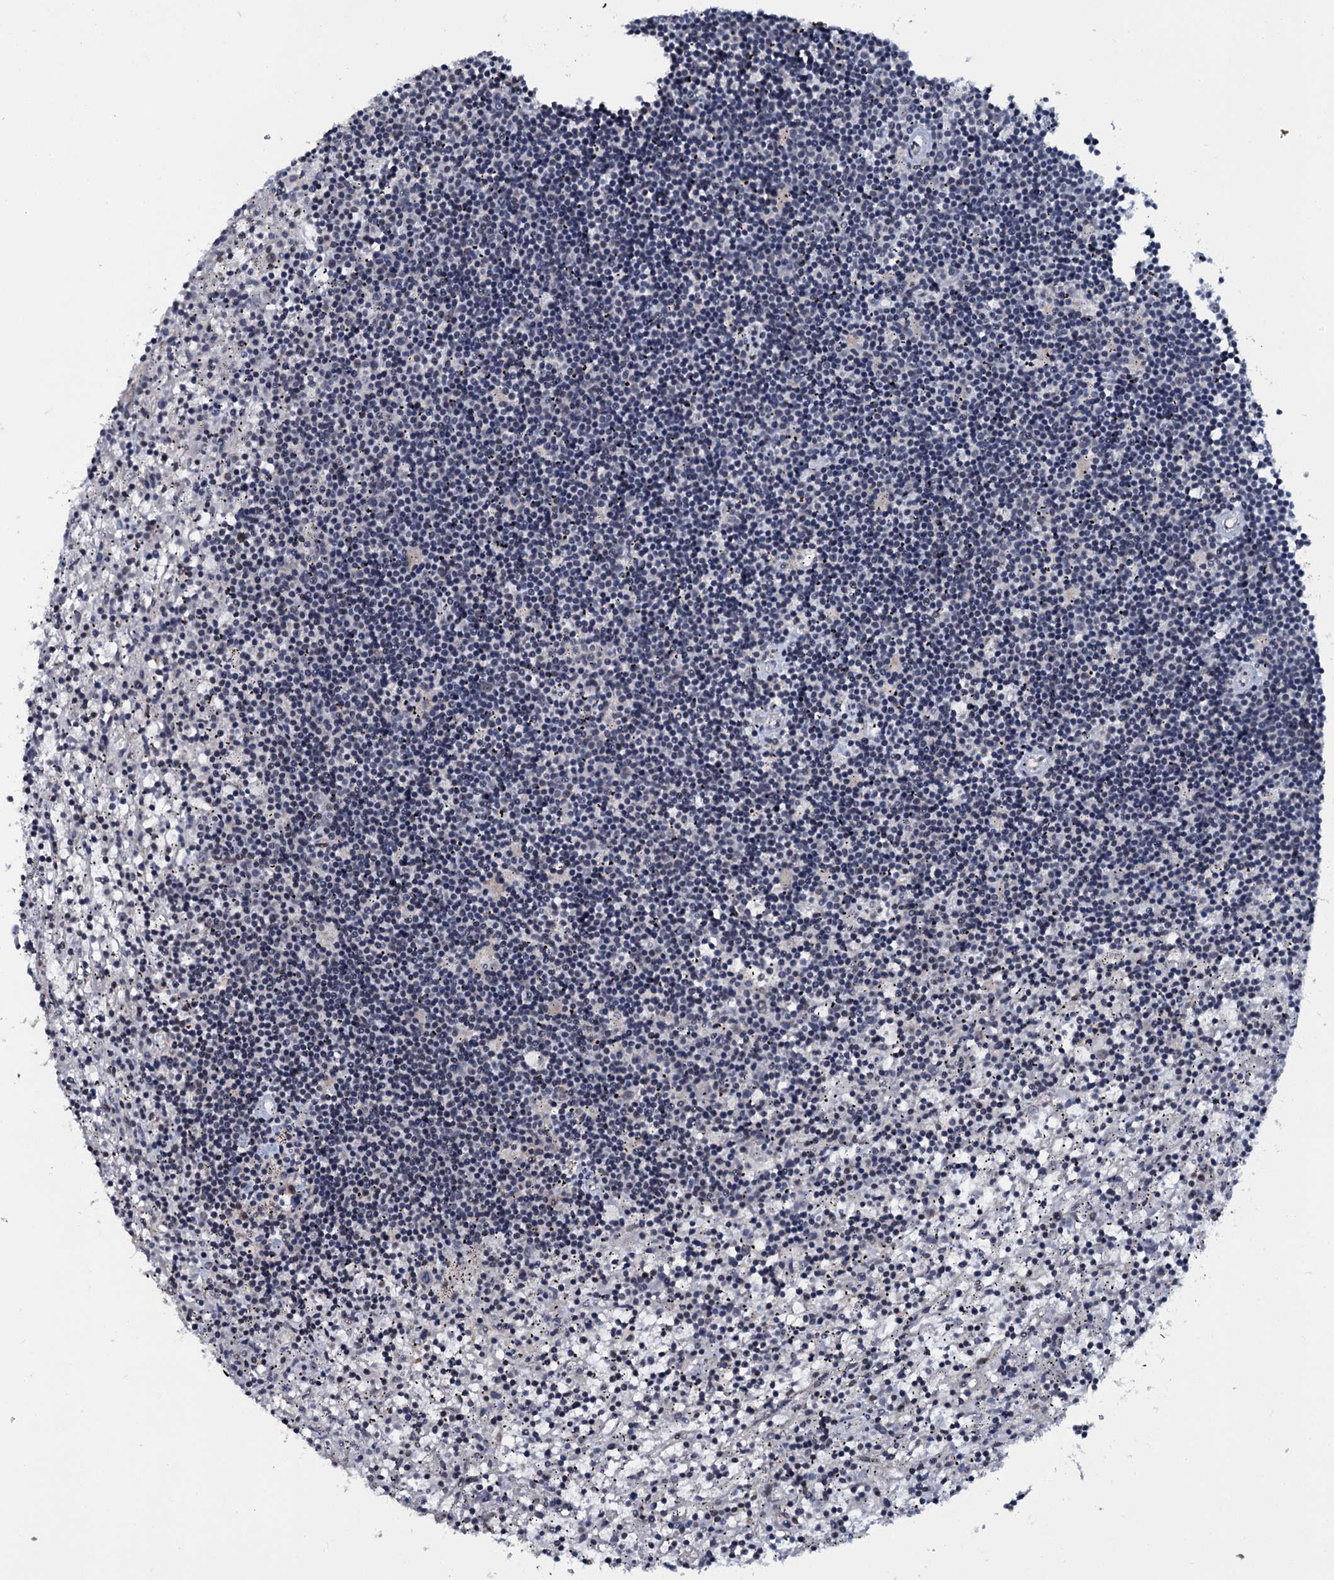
{"staining": {"intensity": "negative", "quantity": "none", "location": "none"}, "tissue": "lymphoma", "cell_type": "Tumor cells", "image_type": "cancer", "snomed": [{"axis": "morphology", "description": "Malignant lymphoma, non-Hodgkin's type, Low grade"}, {"axis": "topography", "description": "Spleen"}], "caption": "Protein analysis of low-grade malignant lymphoma, non-Hodgkin's type demonstrates no significant positivity in tumor cells.", "gene": "SH2D4B", "patient": {"sex": "male", "age": 76}}